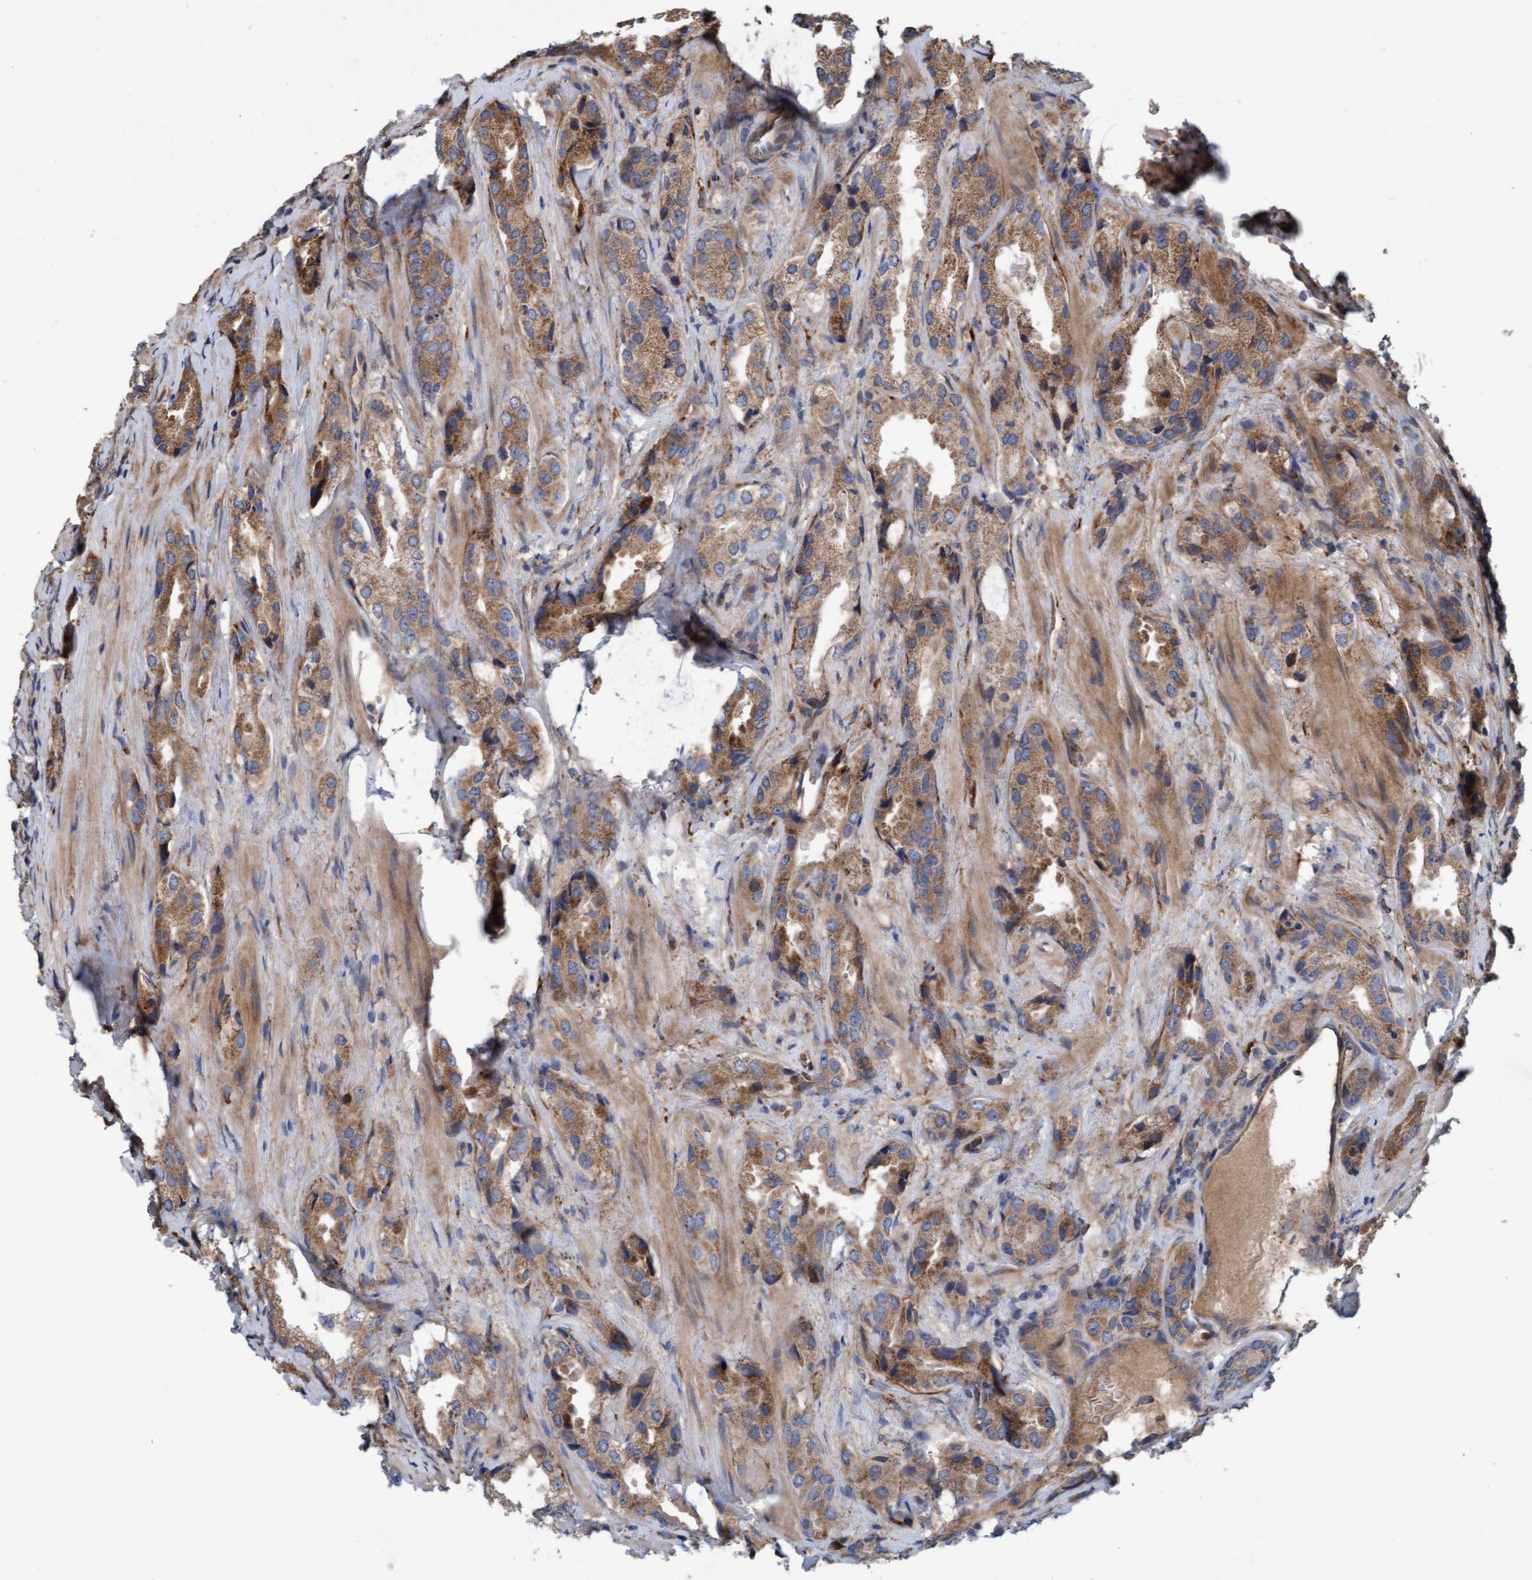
{"staining": {"intensity": "moderate", "quantity": ">75%", "location": "cytoplasmic/membranous"}, "tissue": "prostate cancer", "cell_type": "Tumor cells", "image_type": "cancer", "snomed": [{"axis": "morphology", "description": "Adenocarcinoma, High grade"}, {"axis": "topography", "description": "Prostate"}], "caption": "Immunohistochemical staining of human prostate cancer demonstrates medium levels of moderate cytoplasmic/membranous protein staining in approximately >75% of tumor cells.", "gene": "DDHD2", "patient": {"sex": "male", "age": 63}}